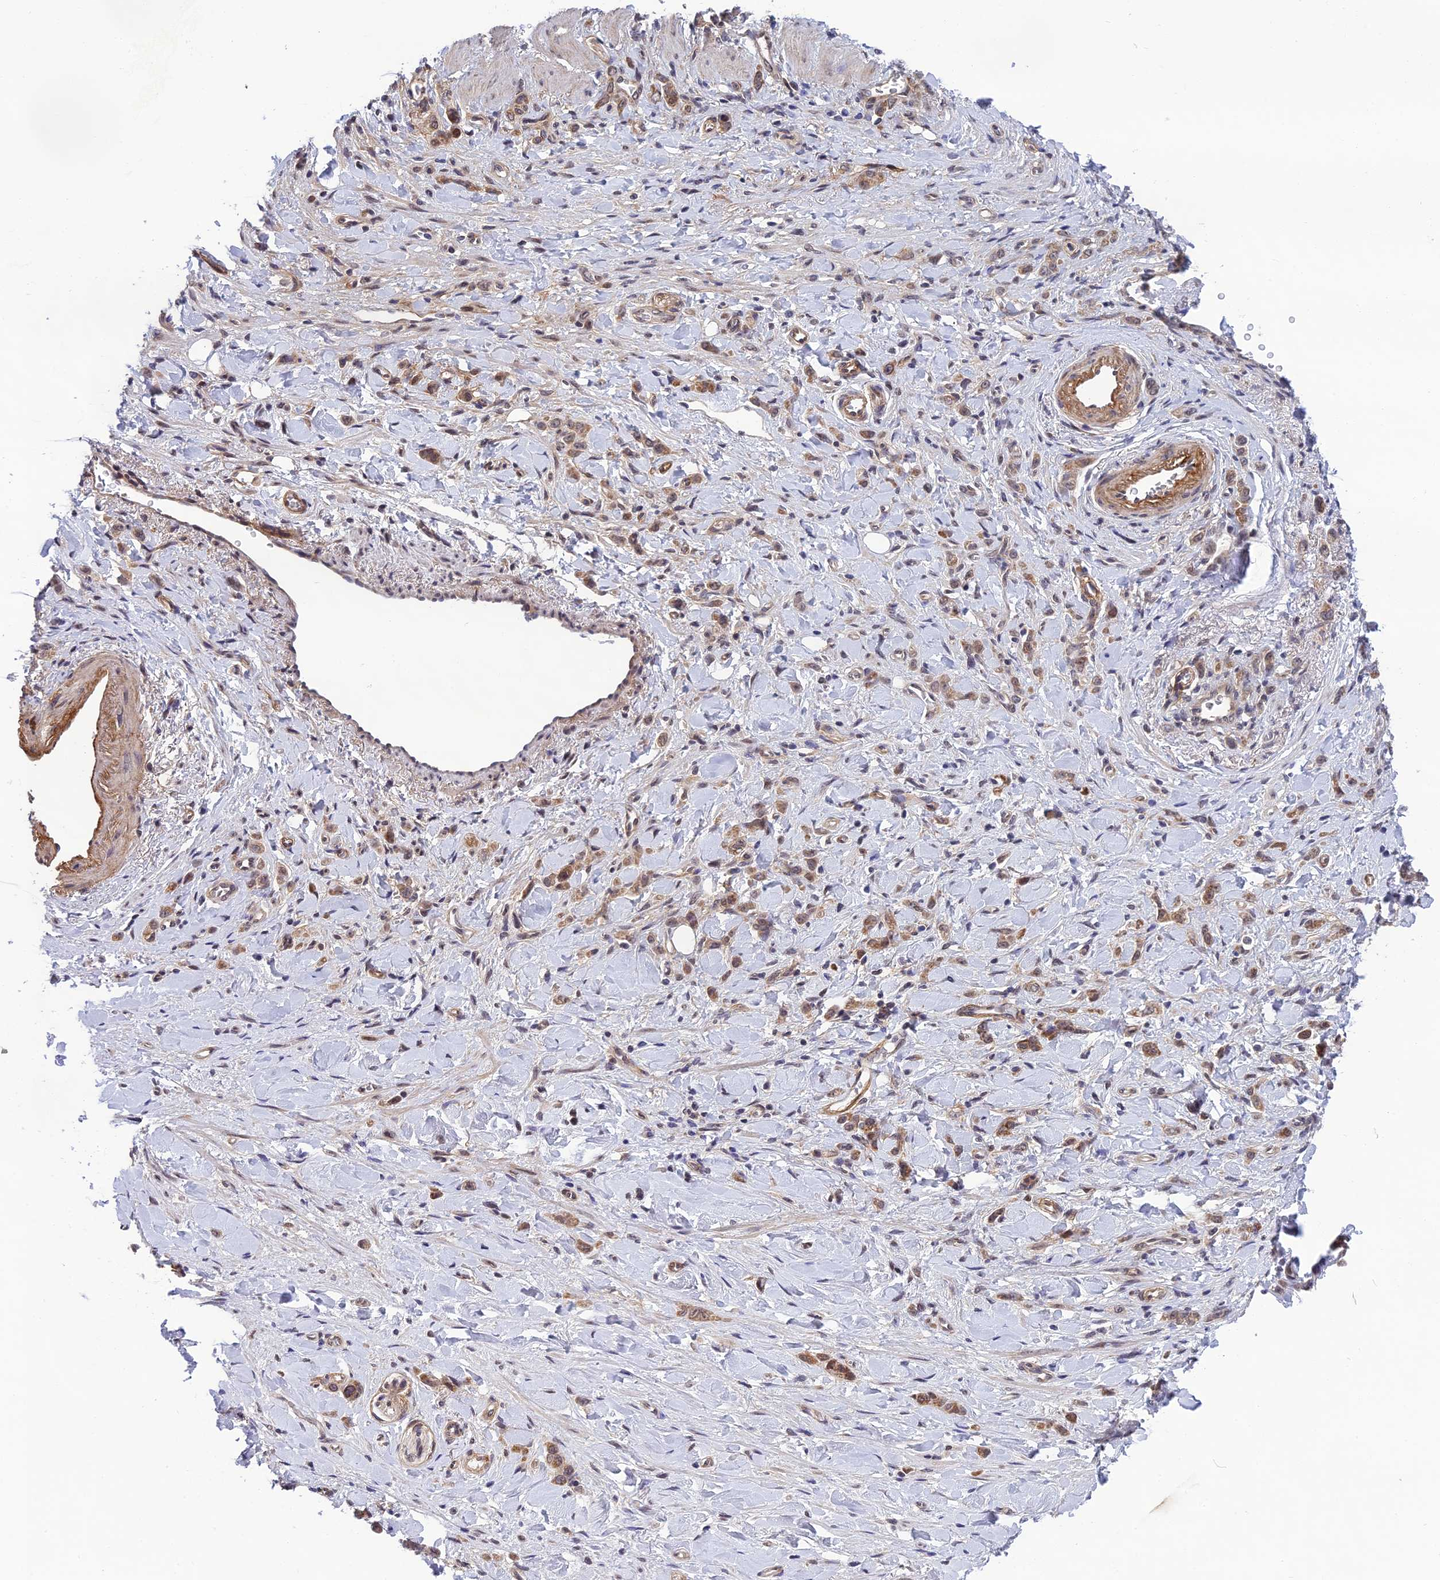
{"staining": {"intensity": "moderate", "quantity": ">75%", "location": "cytoplasmic/membranous,nuclear"}, "tissue": "stomach cancer", "cell_type": "Tumor cells", "image_type": "cancer", "snomed": [{"axis": "morphology", "description": "Normal tissue, NOS"}, {"axis": "morphology", "description": "Adenocarcinoma, NOS"}, {"axis": "topography", "description": "Stomach"}], "caption": "Adenocarcinoma (stomach) tissue exhibits moderate cytoplasmic/membranous and nuclear positivity in about >75% of tumor cells, visualized by immunohistochemistry. Ihc stains the protein of interest in brown and the nuclei are stained blue.", "gene": "REXO1", "patient": {"sex": "male", "age": 82}}